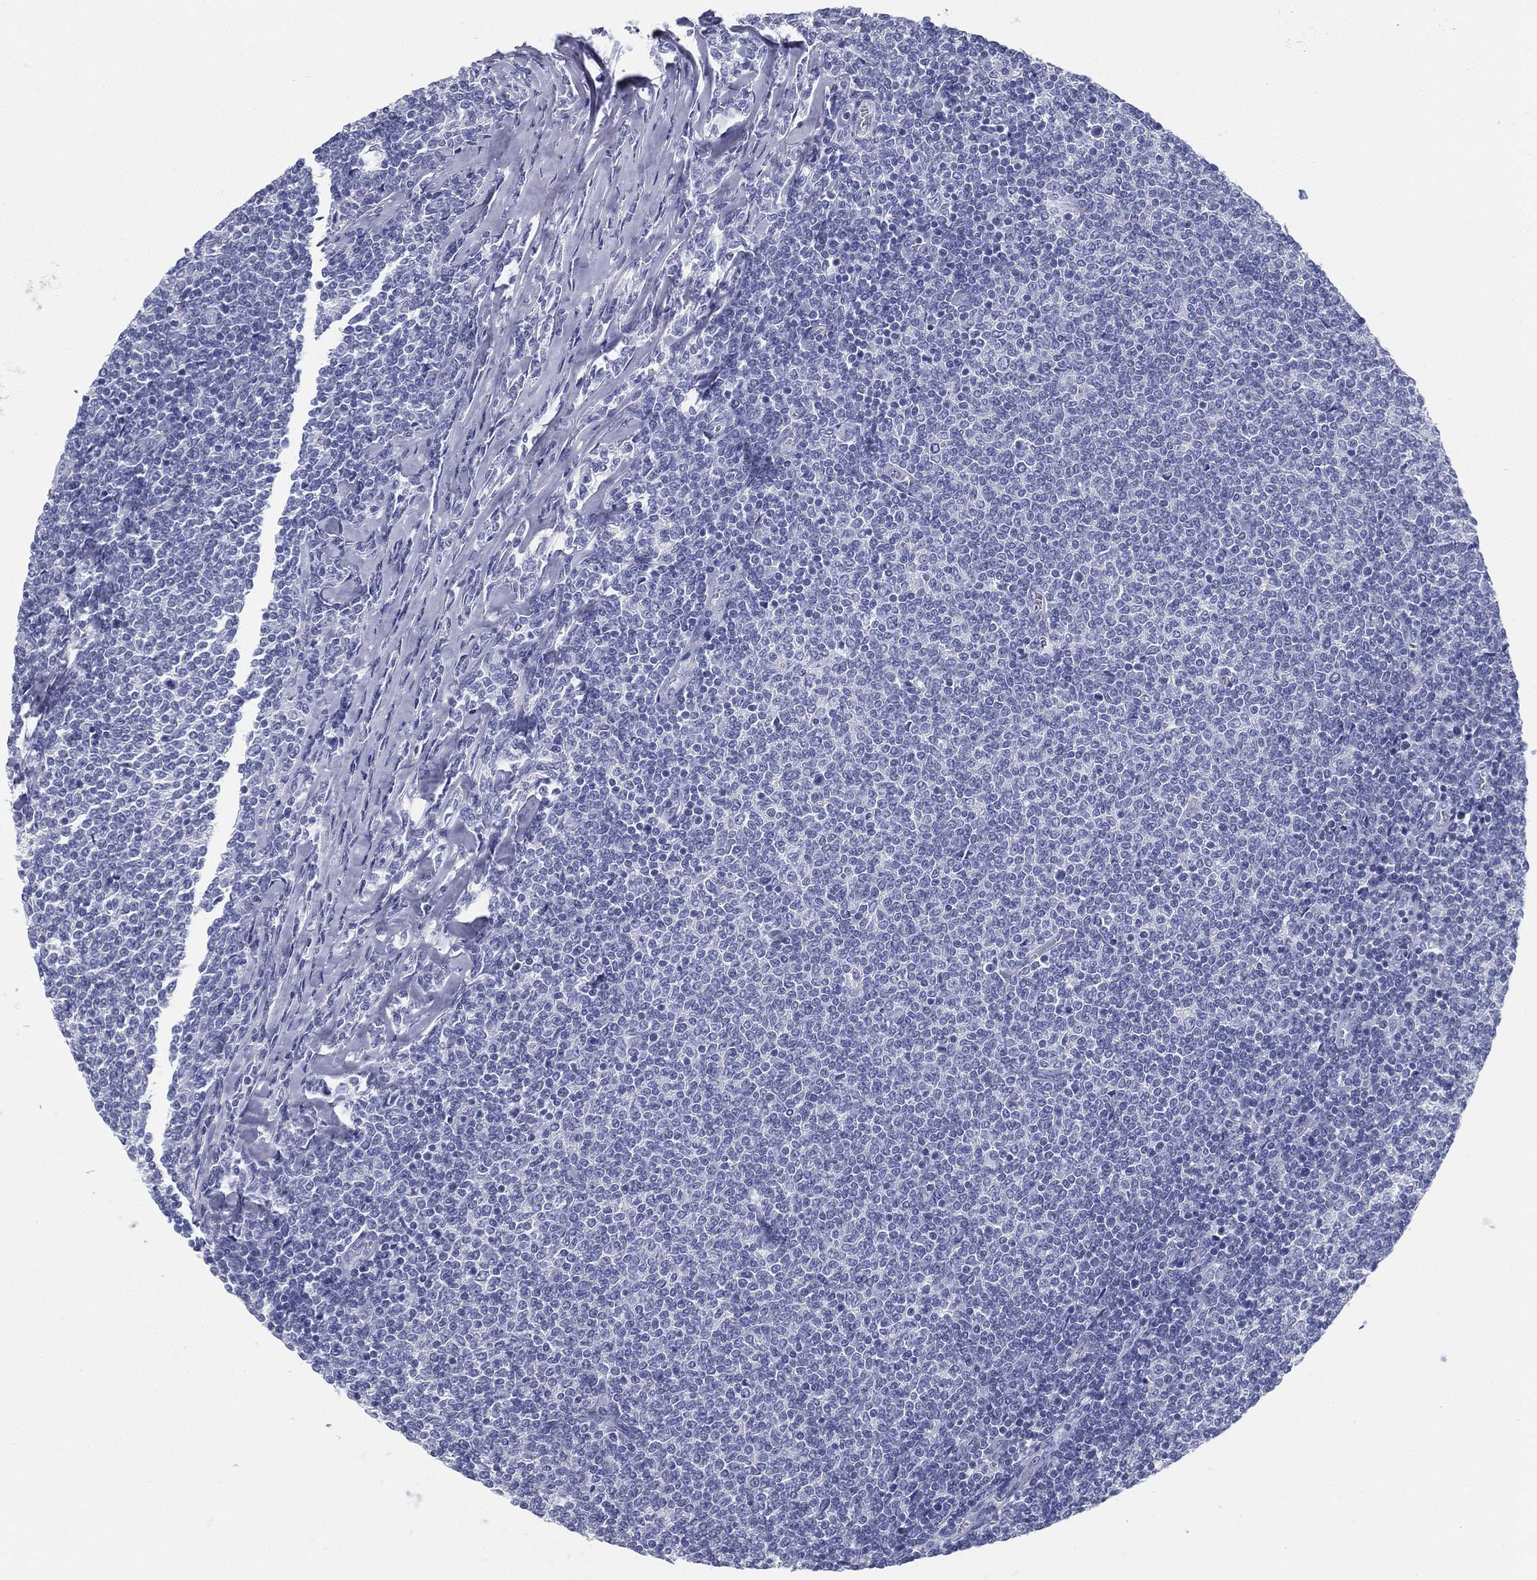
{"staining": {"intensity": "negative", "quantity": "none", "location": "none"}, "tissue": "lymphoma", "cell_type": "Tumor cells", "image_type": "cancer", "snomed": [{"axis": "morphology", "description": "Malignant lymphoma, non-Hodgkin's type, Low grade"}, {"axis": "topography", "description": "Lymph node"}], "caption": "Low-grade malignant lymphoma, non-Hodgkin's type stained for a protein using immunohistochemistry displays no positivity tumor cells.", "gene": "TMEM252", "patient": {"sex": "male", "age": 52}}